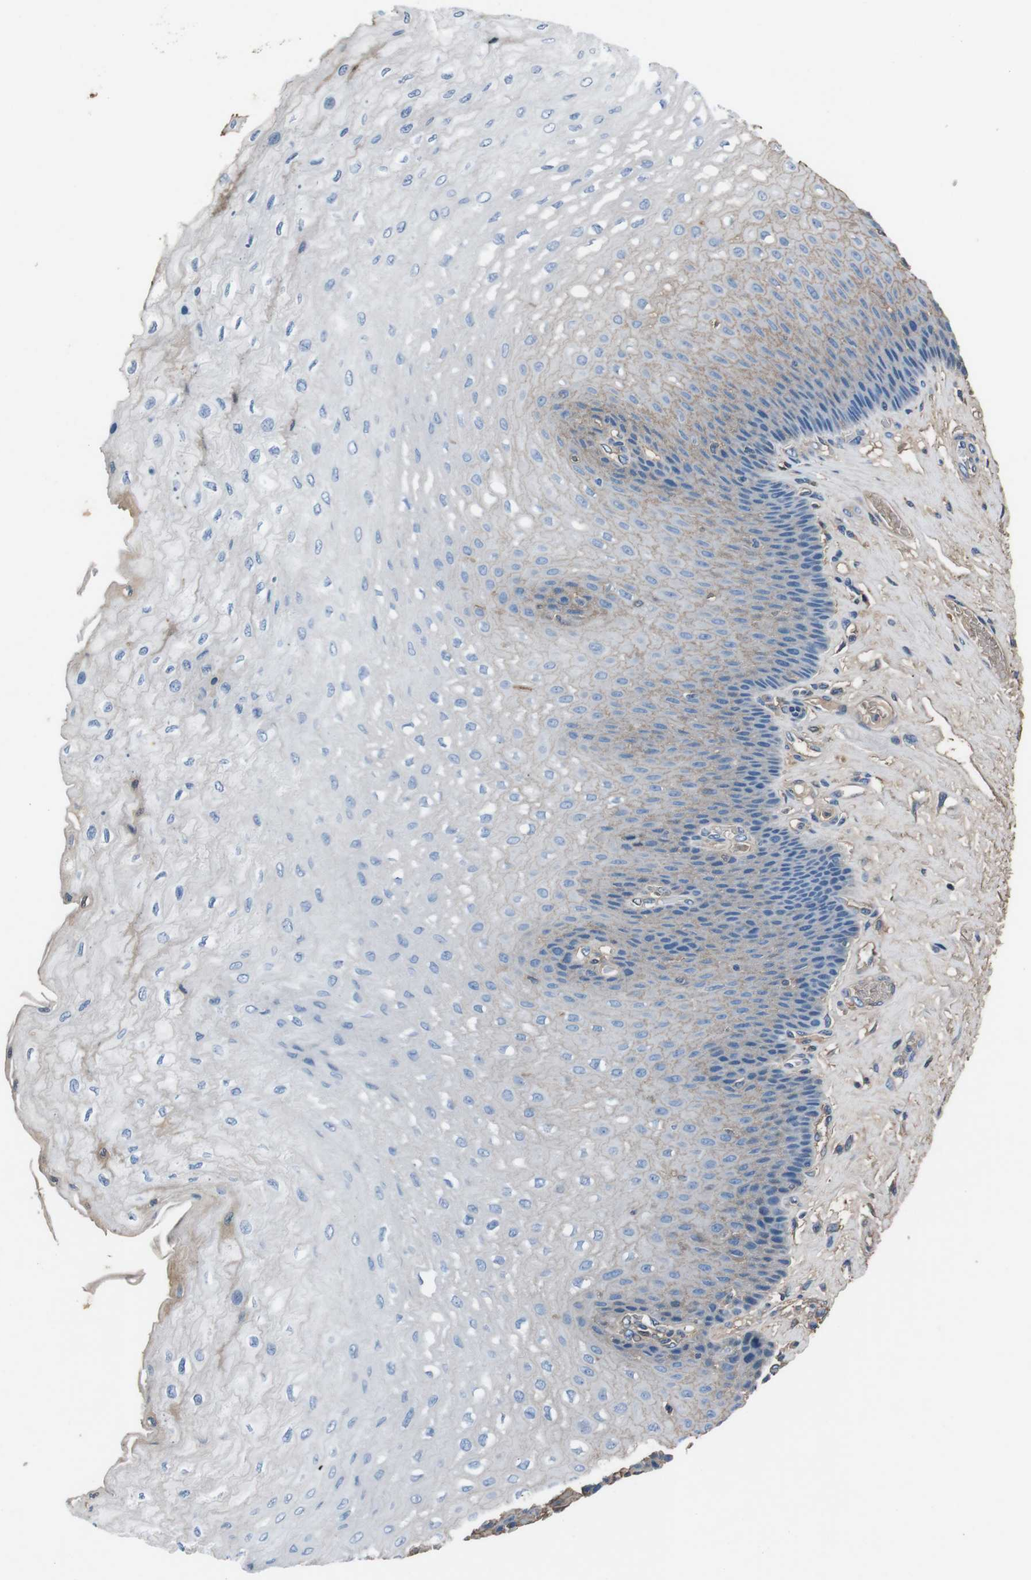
{"staining": {"intensity": "weak", "quantity": "25%-75%", "location": "cytoplasmic/membranous"}, "tissue": "esophagus", "cell_type": "Squamous epithelial cells", "image_type": "normal", "snomed": [{"axis": "morphology", "description": "Normal tissue, NOS"}, {"axis": "topography", "description": "Esophagus"}], "caption": "Brown immunohistochemical staining in benign esophagus shows weak cytoplasmic/membranous positivity in approximately 25%-75% of squamous epithelial cells.", "gene": "LEP", "patient": {"sex": "female", "age": 72}}